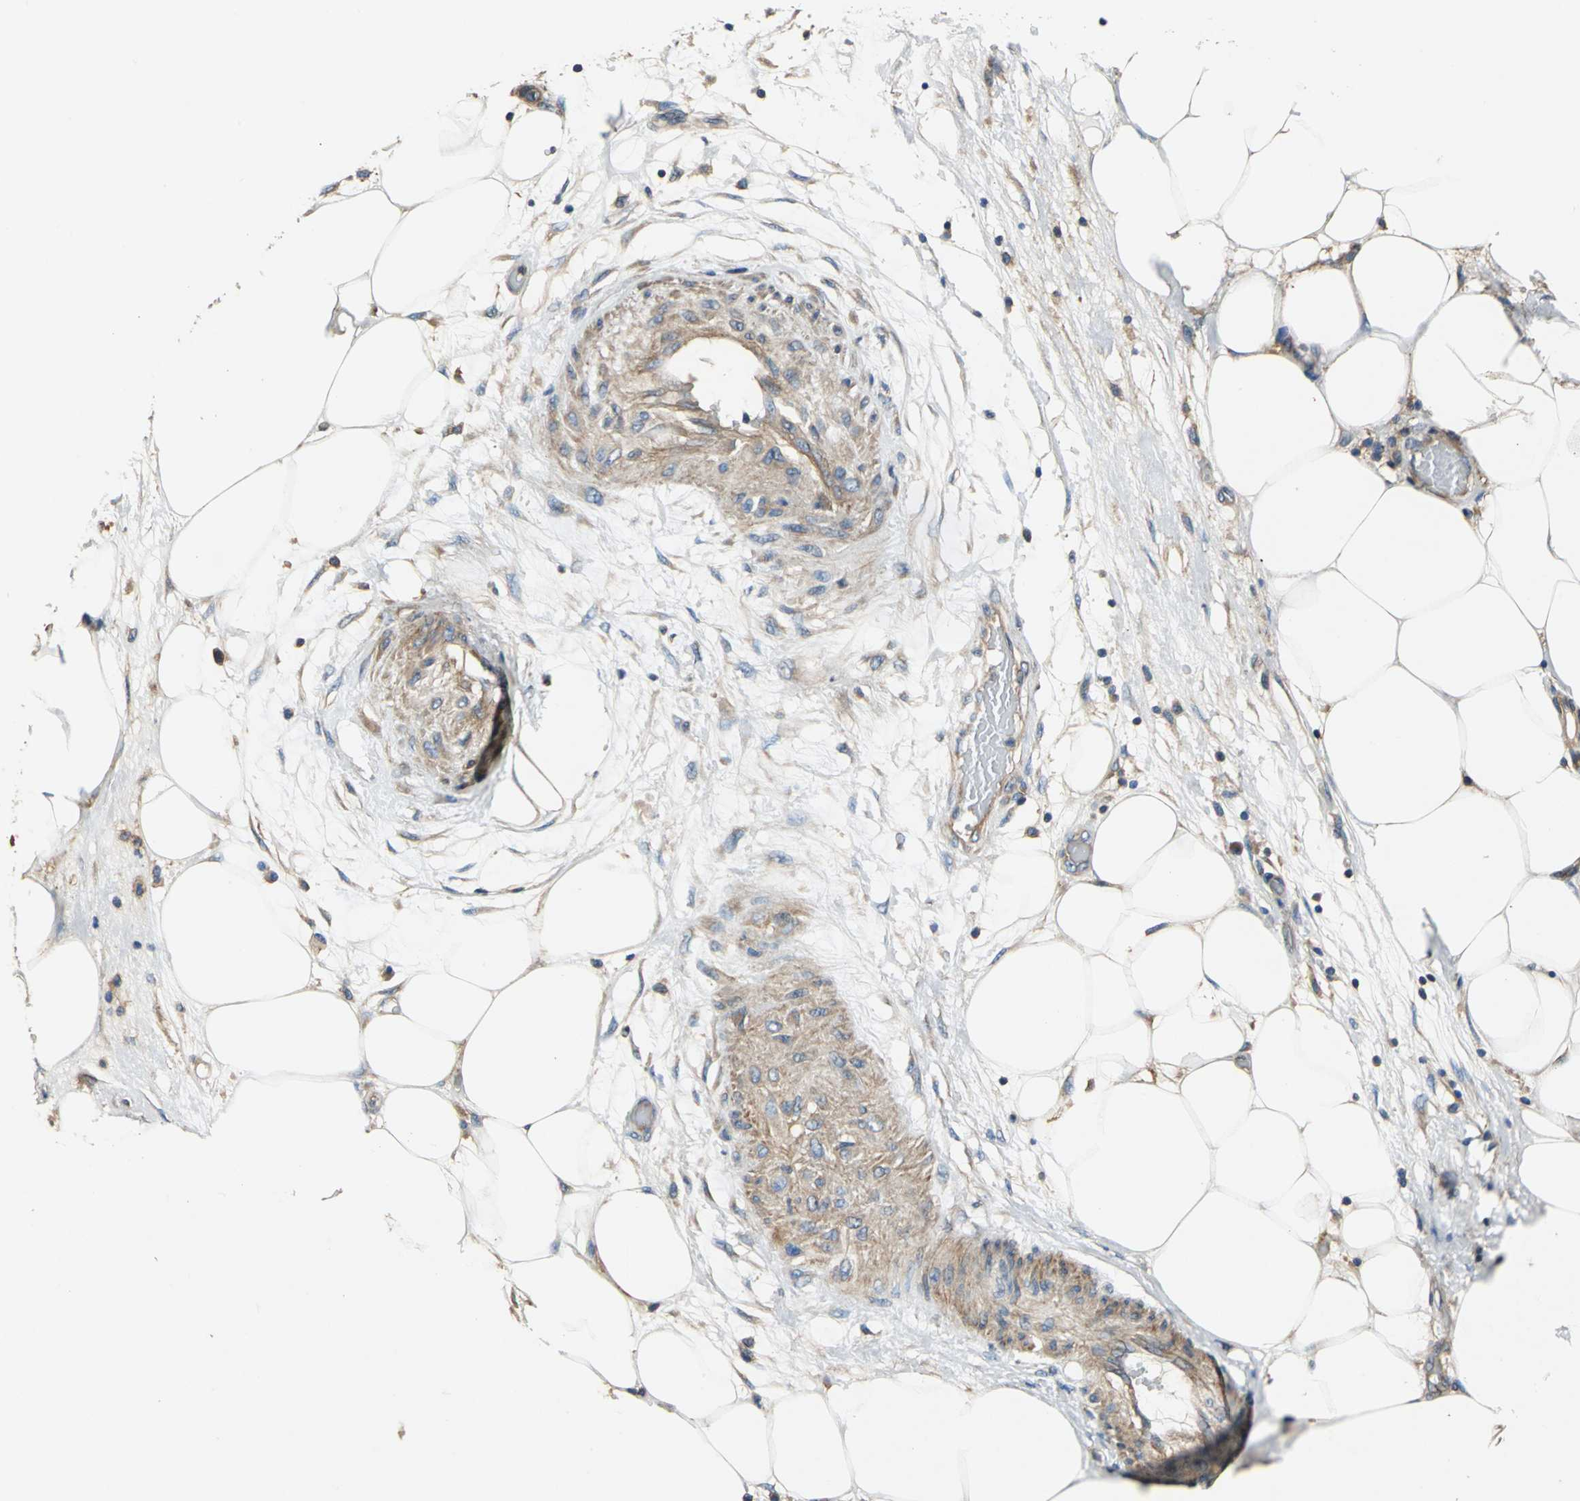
{"staining": {"intensity": "weak", "quantity": ">75%", "location": "cytoplasmic/membranous"}, "tissue": "lung cancer", "cell_type": "Tumor cells", "image_type": "cancer", "snomed": [{"axis": "morphology", "description": "Inflammation, NOS"}, {"axis": "morphology", "description": "Squamous cell carcinoma, NOS"}, {"axis": "topography", "description": "Lymph node"}, {"axis": "topography", "description": "Soft tissue"}, {"axis": "topography", "description": "Lung"}], "caption": "IHC micrograph of lung cancer stained for a protein (brown), which shows low levels of weak cytoplasmic/membranous staining in about >75% of tumor cells.", "gene": "DDX3Y", "patient": {"sex": "male", "age": 66}}